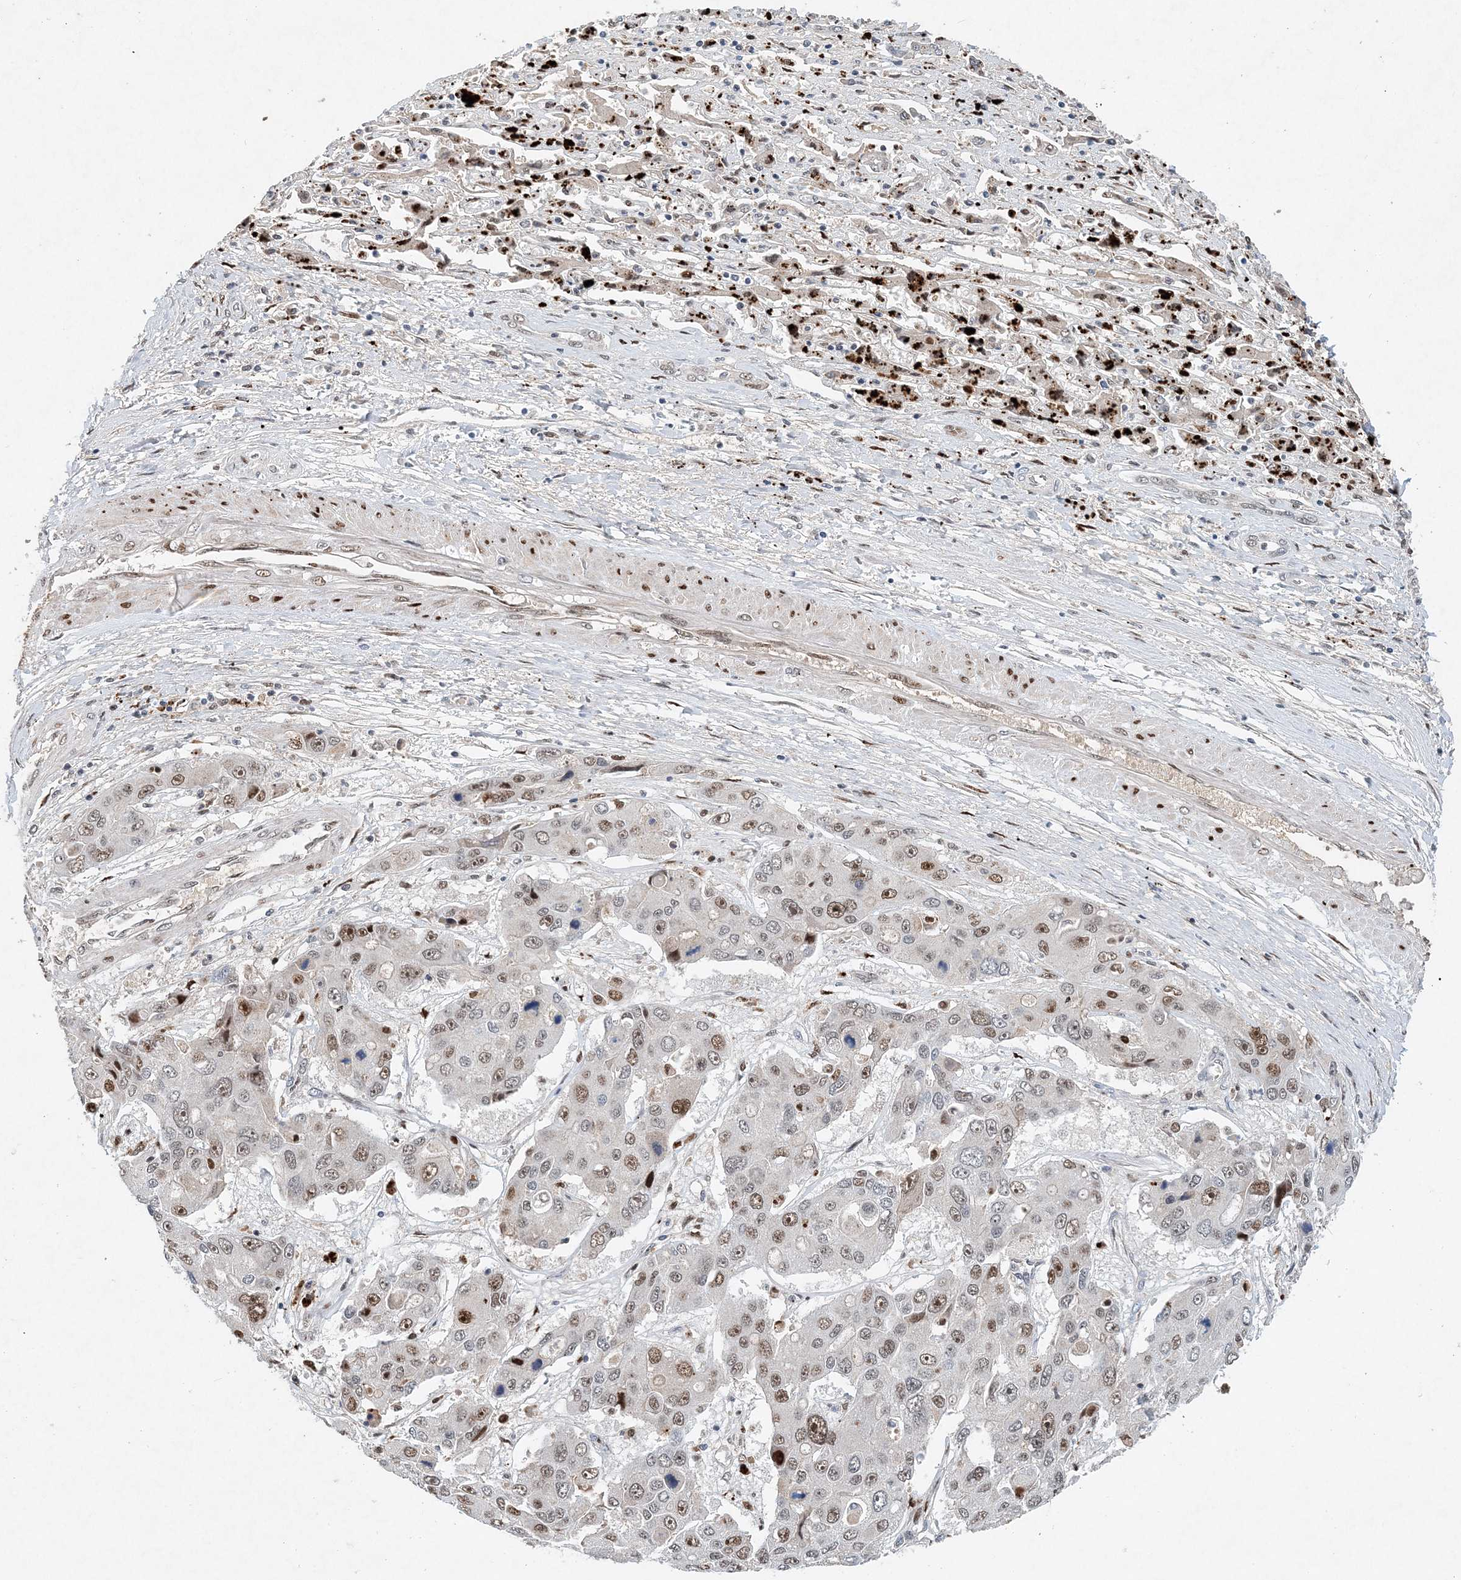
{"staining": {"intensity": "moderate", "quantity": "25%-75%", "location": "nuclear"}, "tissue": "liver cancer", "cell_type": "Tumor cells", "image_type": "cancer", "snomed": [{"axis": "morphology", "description": "Cholangiocarcinoma"}, {"axis": "topography", "description": "Liver"}], "caption": "Tumor cells display moderate nuclear expression in approximately 25%-75% of cells in cholangiocarcinoma (liver).", "gene": "KPNA4", "patient": {"sex": "male", "age": 67}}